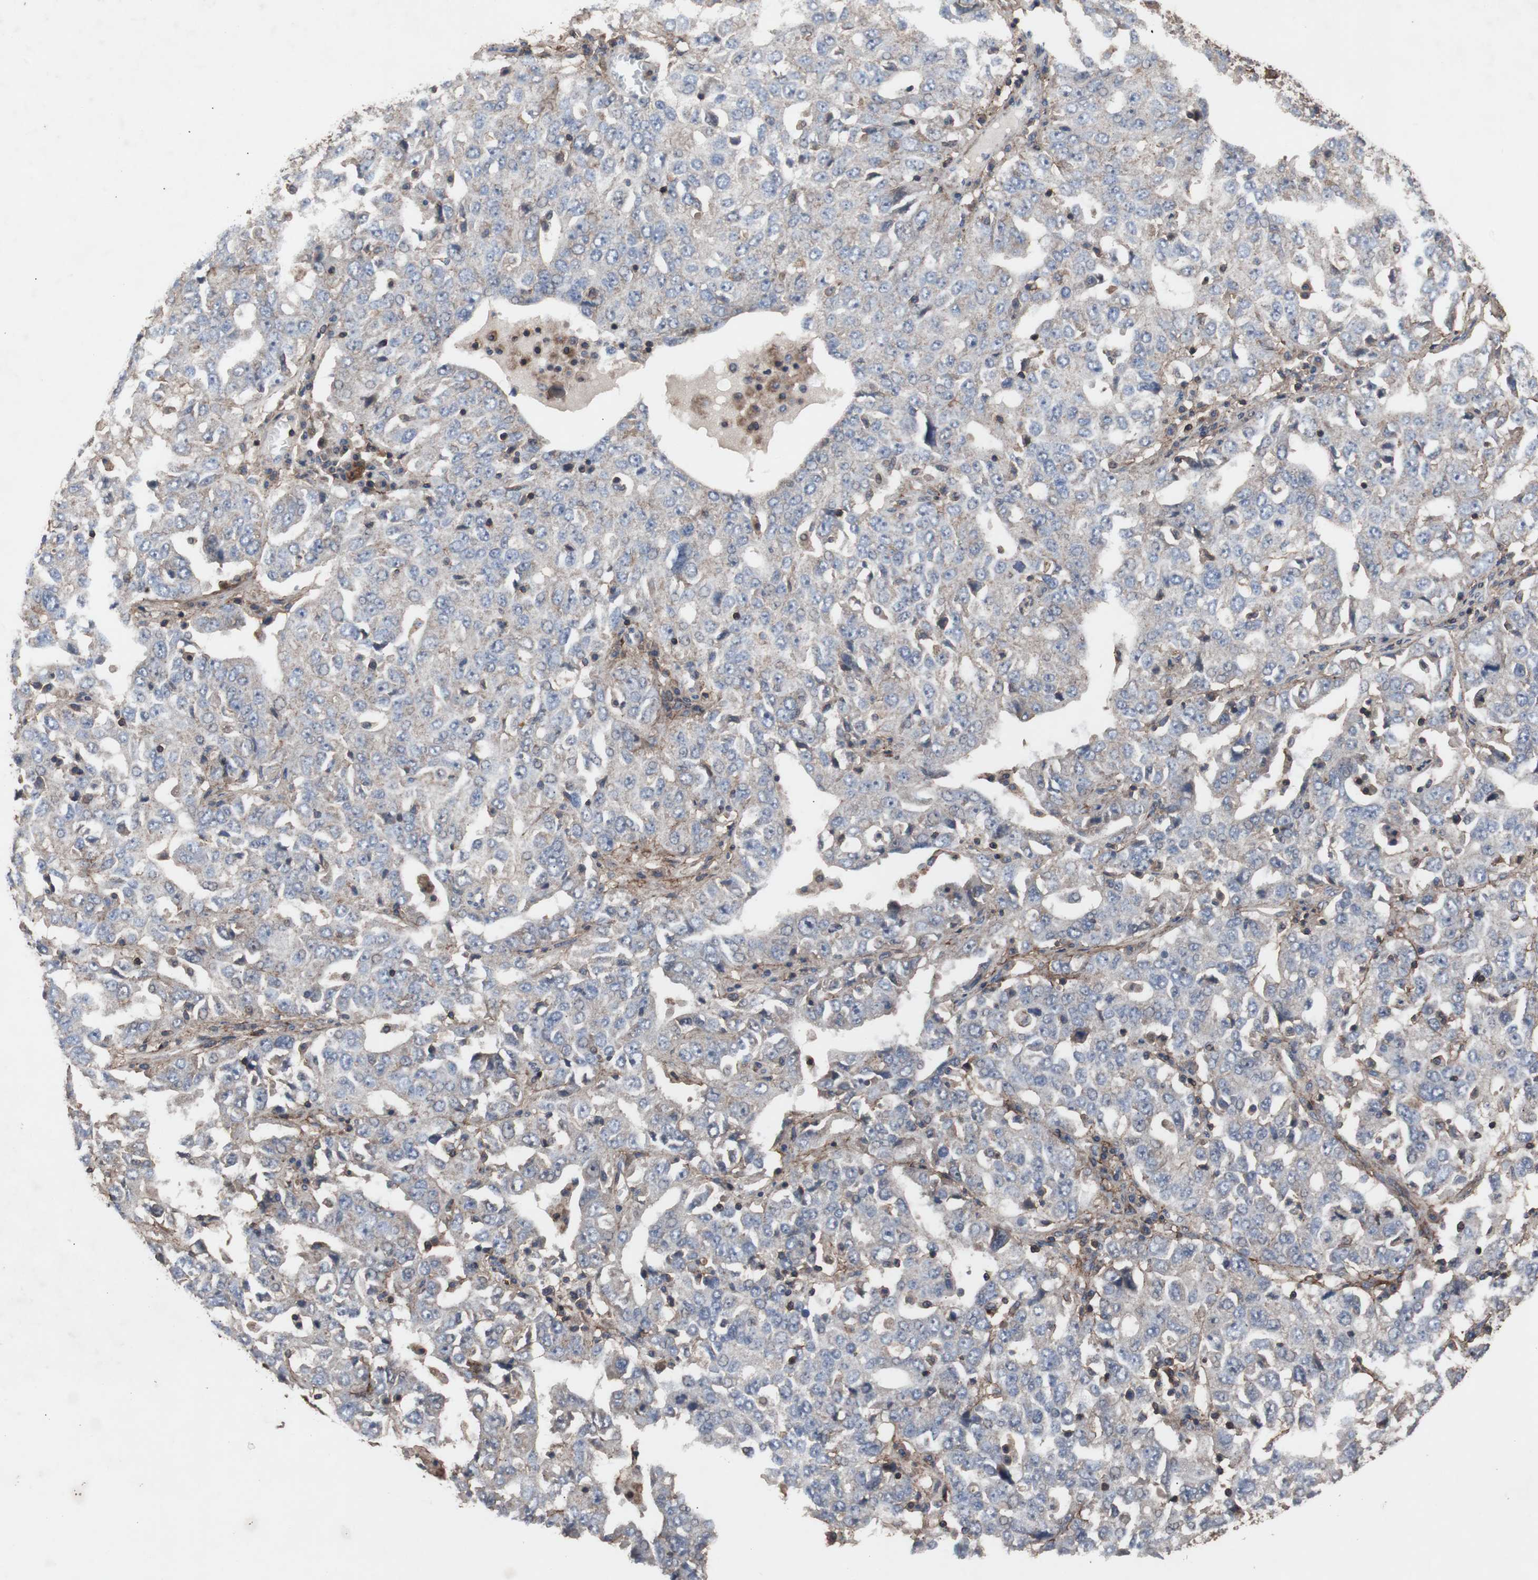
{"staining": {"intensity": "negative", "quantity": "none", "location": "none"}, "tissue": "ovarian cancer", "cell_type": "Tumor cells", "image_type": "cancer", "snomed": [{"axis": "morphology", "description": "Carcinoma, endometroid"}, {"axis": "topography", "description": "Ovary"}], "caption": "DAB immunohistochemical staining of ovarian cancer reveals no significant expression in tumor cells.", "gene": "COL6A2", "patient": {"sex": "female", "age": 62}}